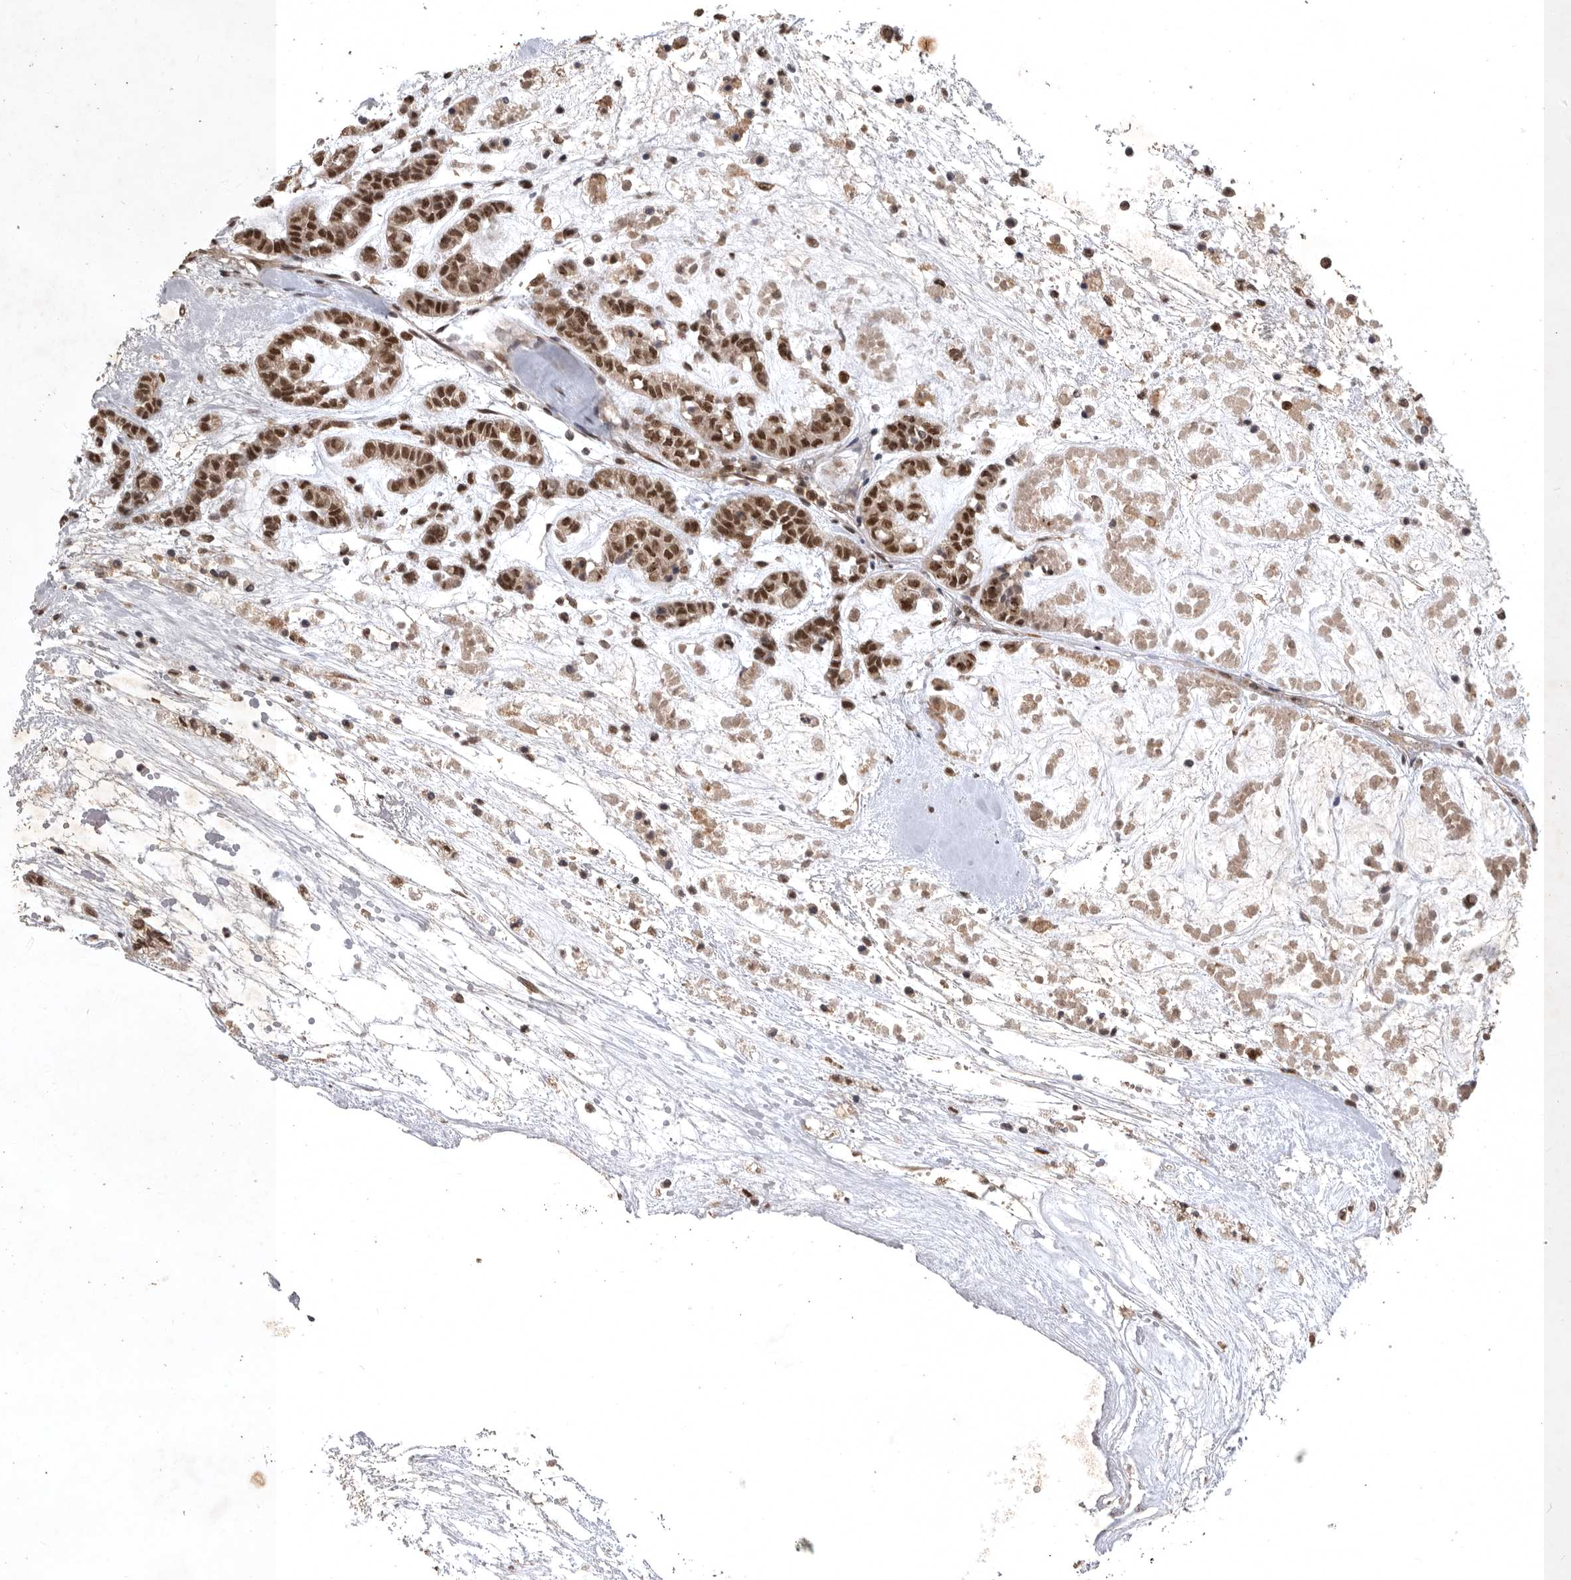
{"staining": {"intensity": "moderate", "quantity": ">75%", "location": "nuclear"}, "tissue": "head and neck cancer", "cell_type": "Tumor cells", "image_type": "cancer", "snomed": [{"axis": "morphology", "description": "Adenocarcinoma, NOS"}, {"axis": "morphology", "description": "Adenoma, NOS"}, {"axis": "topography", "description": "Head-Neck"}], "caption": "Immunohistochemical staining of head and neck cancer (adenoma) exhibits medium levels of moderate nuclear protein staining in about >75% of tumor cells.", "gene": "CBLL1", "patient": {"sex": "female", "age": 55}}